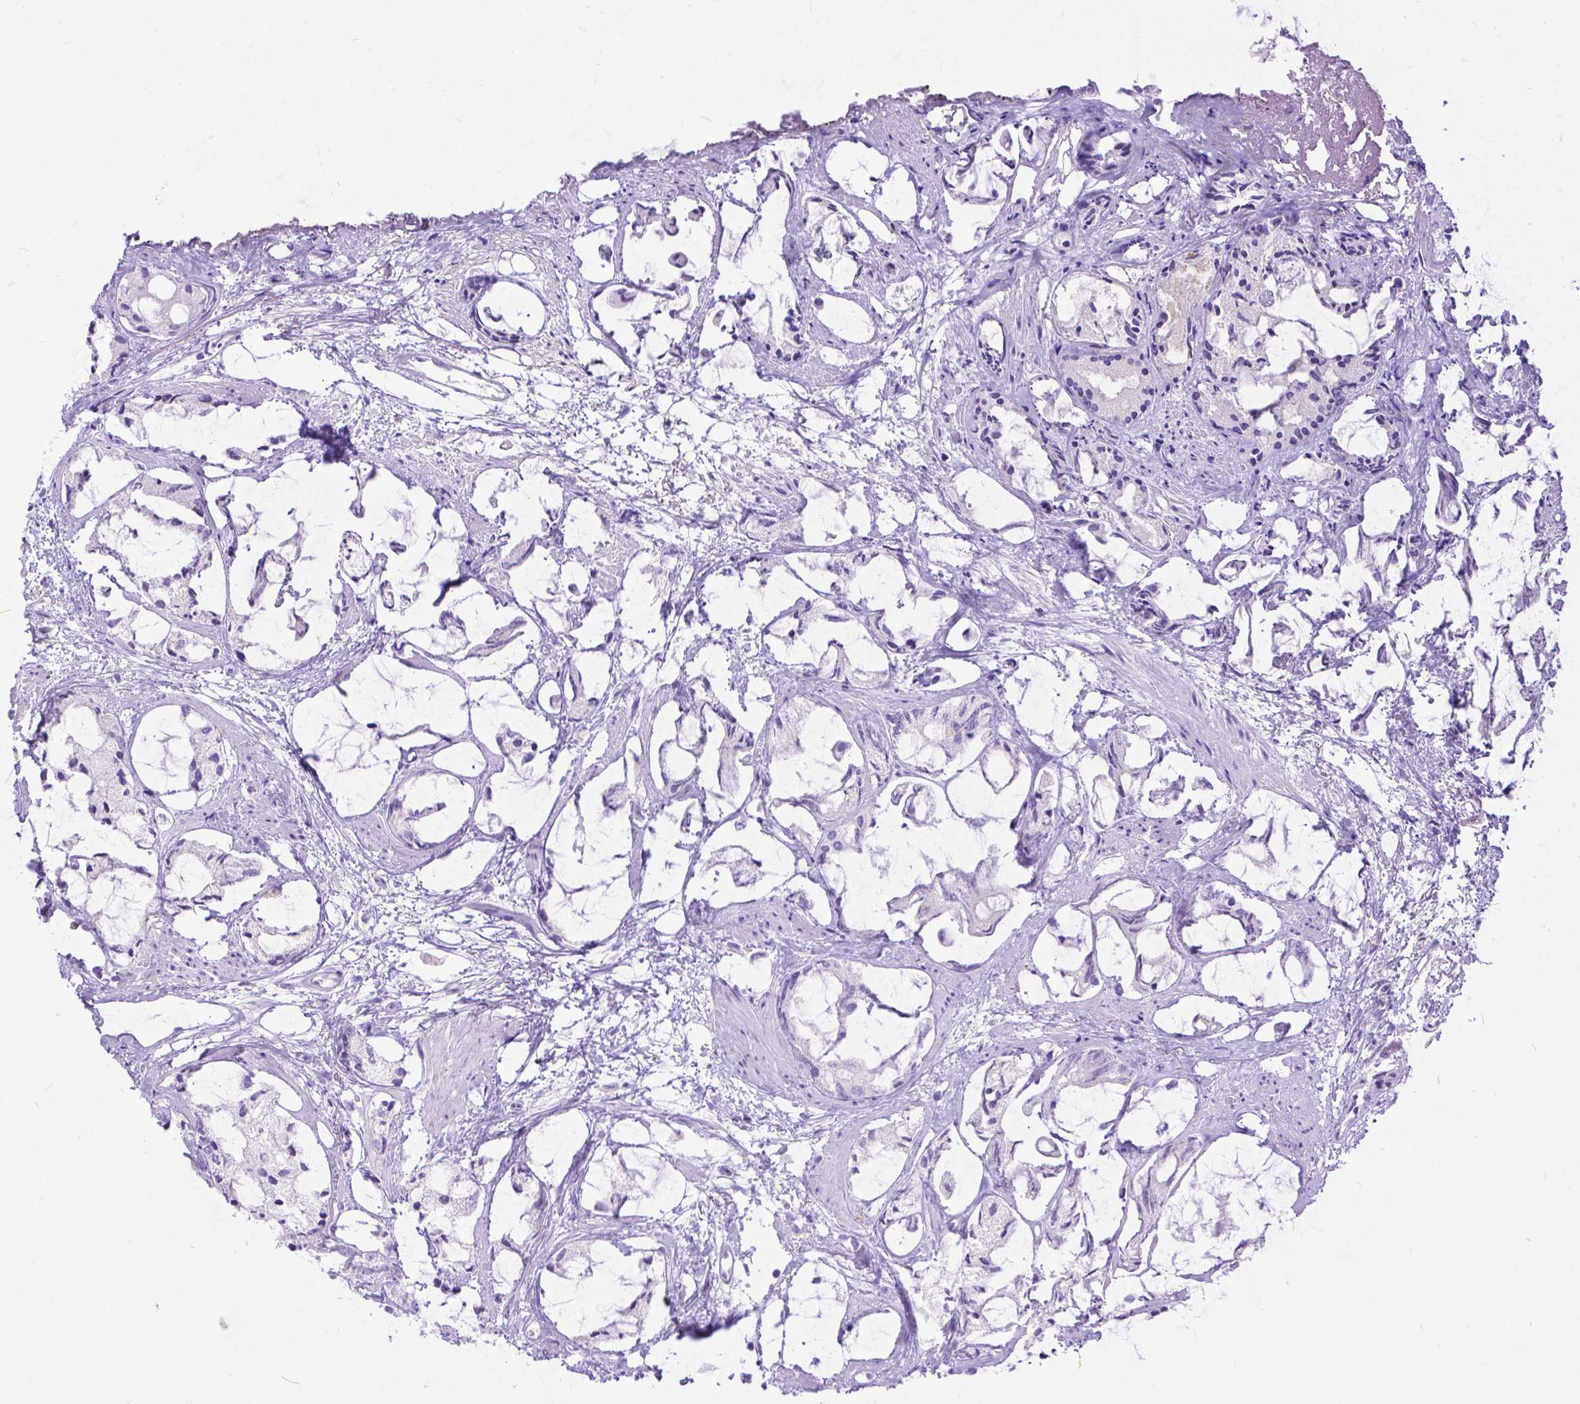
{"staining": {"intensity": "negative", "quantity": "none", "location": "none"}, "tissue": "prostate cancer", "cell_type": "Tumor cells", "image_type": "cancer", "snomed": [{"axis": "morphology", "description": "Adenocarcinoma, High grade"}, {"axis": "topography", "description": "Prostate"}], "caption": "This is an immunohistochemistry histopathology image of human prostate high-grade adenocarcinoma. There is no staining in tumor cells.", "gene": "FAM124B", "patient": {"sex": "male", "age": 85}}